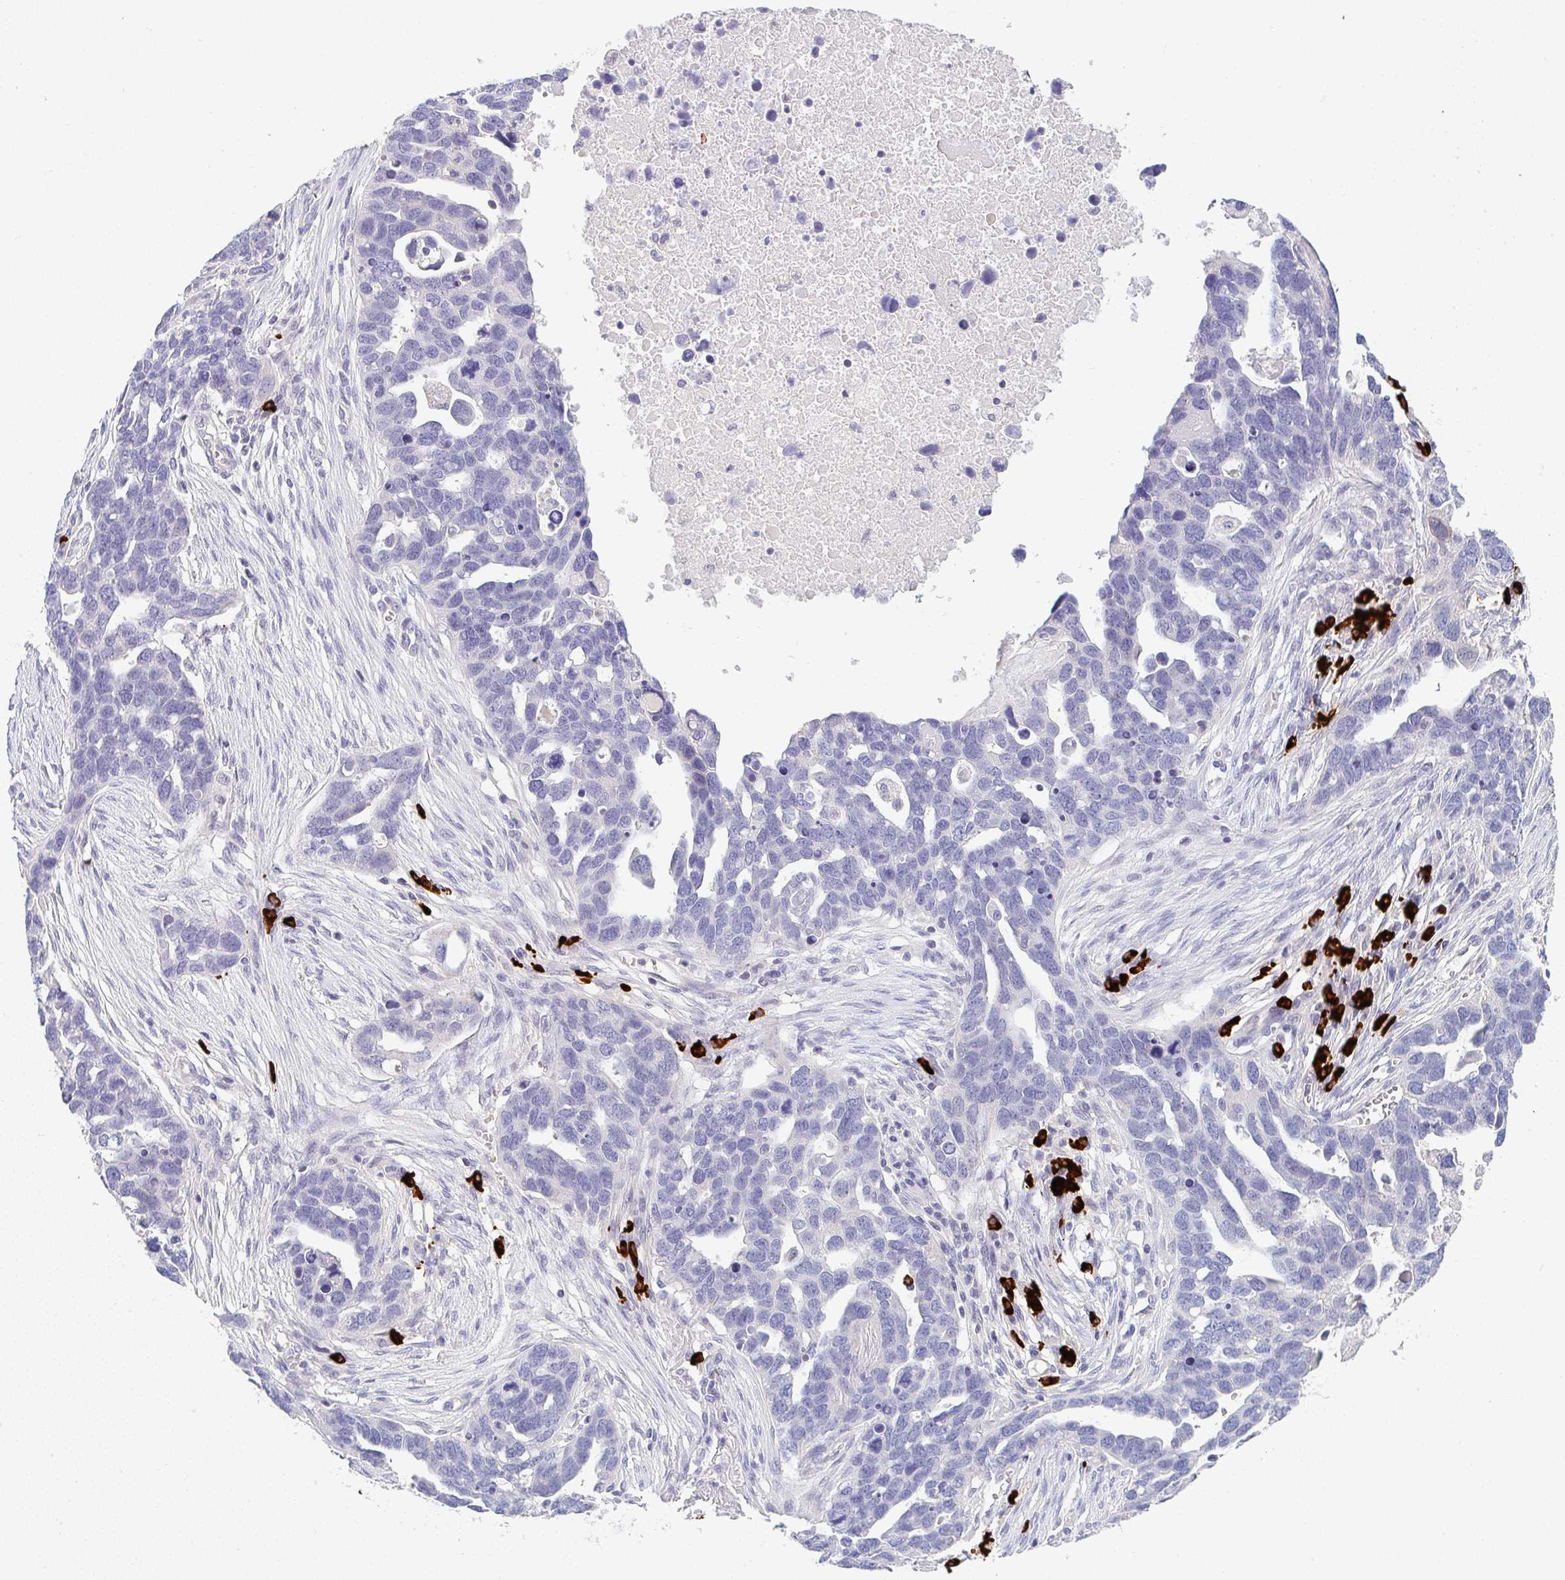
{"staining": {"intensity": "negative", "quantity": "none", "location": "none"}, "tissue": "ovarian cancer", "cell_type": "Tumor cells", "image_type": "cancer", "snomed": [{"axis": "morphology", "description": "Cystadenocarcinoma, serous, NOS"}, {"axis": "topography", "description": "Ovary"}], "caption": "Immunohistochemistry of serous cystadenocarcinoma (ovarian) exhibits no staining in tumor cells.", "gene": "CACNA1S", "patient": {"sex": "female", "age": 54}}